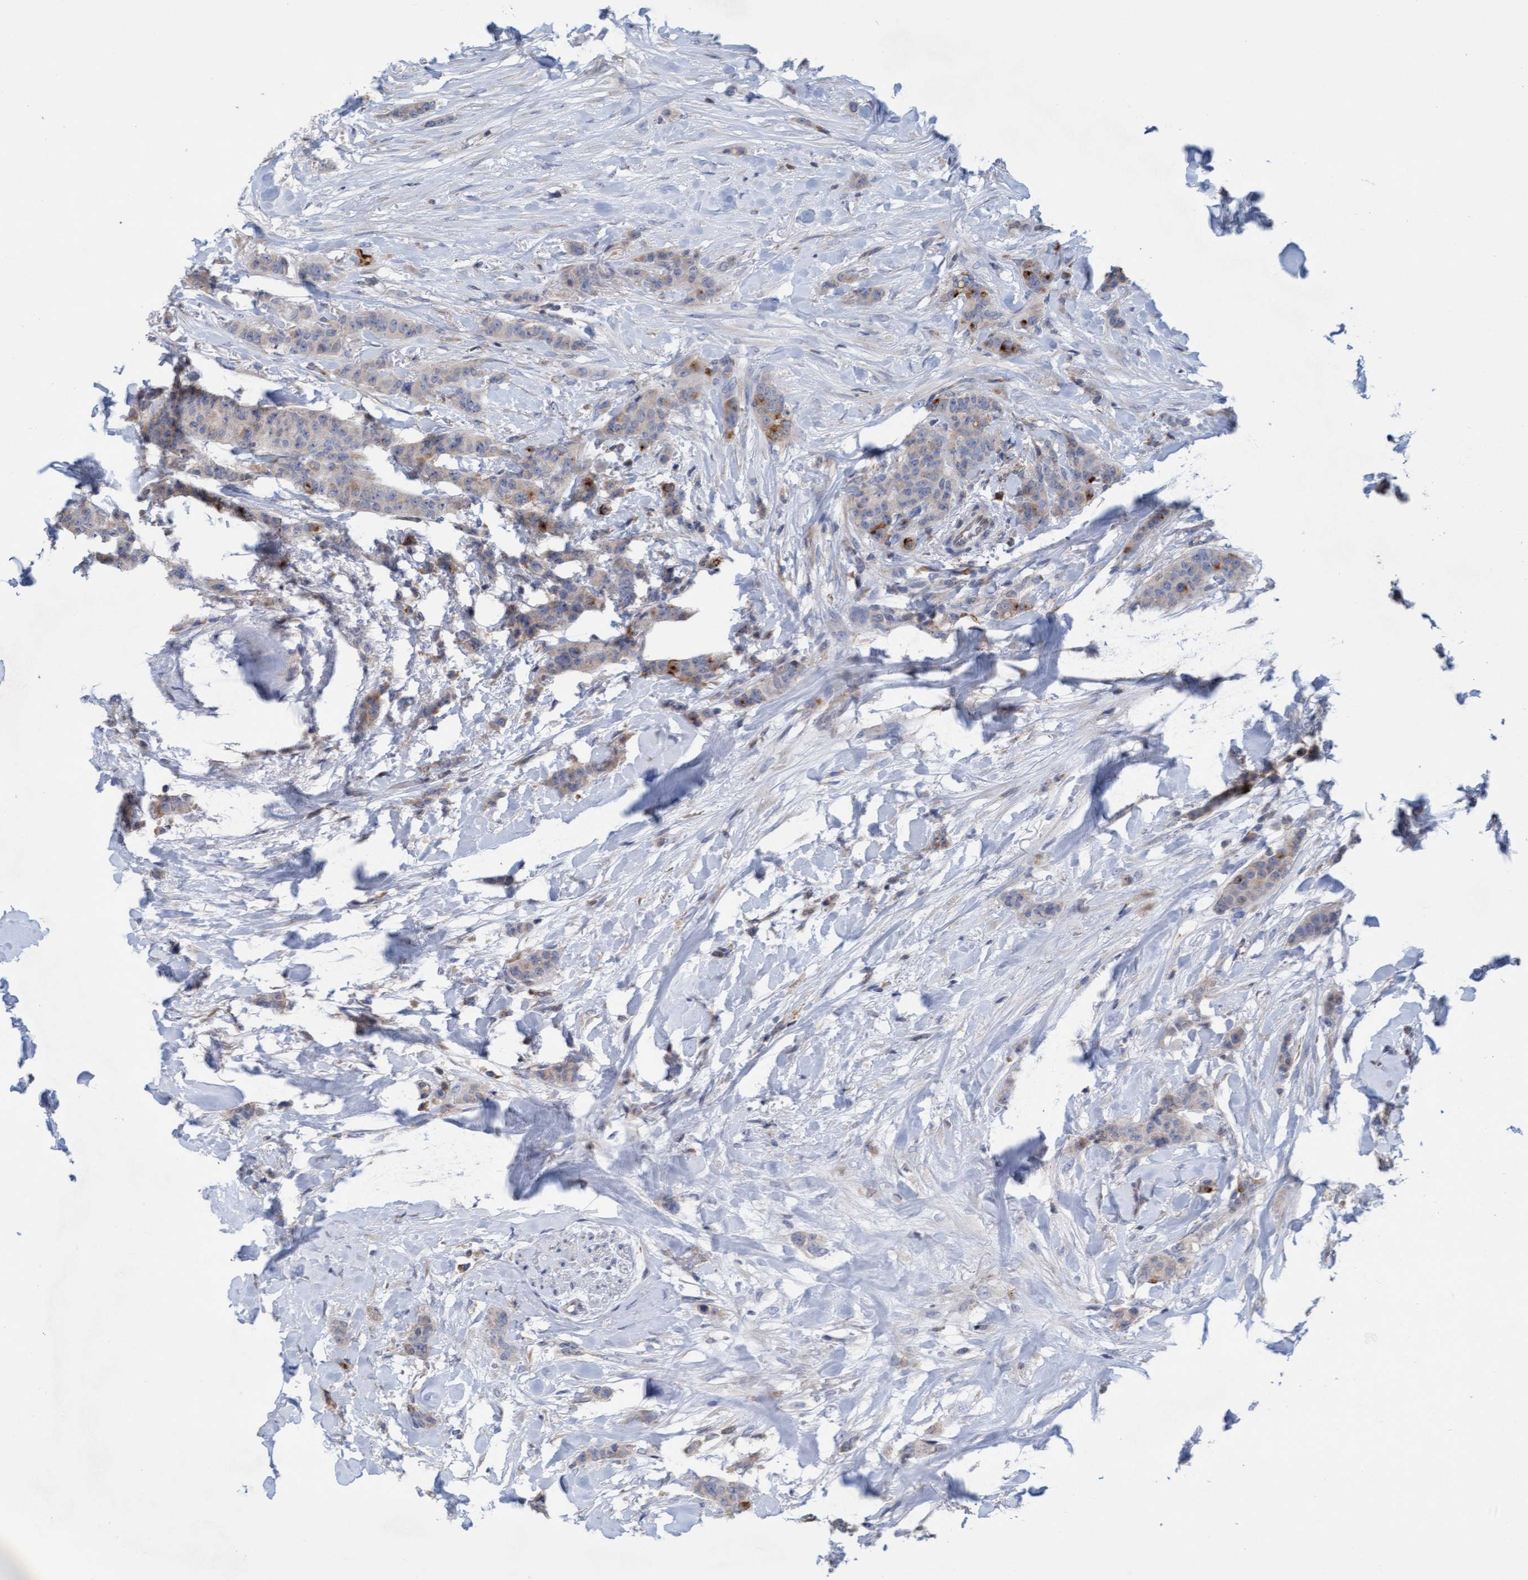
{"staining": {"intensity": "moderate", "quantity": "<25%", "location": "cytoplasmic/membranous"}, "tissue": "breast cancer", "cell_type": "Tumor cells", "image_type": "cancer", "snomed": [{"axis": "morphology", "description": "Normal tissue, NOS"}, {"axis": "morphology", "description": "Duct carcinoma"}, {"axis": "topography", "description": "Breast"}], "caption": "Immunohistochemistry photomicrograph of neoplastic tissue: intraductal carcinoma (breast) stained using immunohistochemistry exhibits low levels of moderate protein expression localized specifically in the cytoplasmic/membranous of tumor cells, appearing as a cytoplasmic/membranous brown color.", "gene": "SLC28A3", "patient": {"sex": "female", "age": 40}}